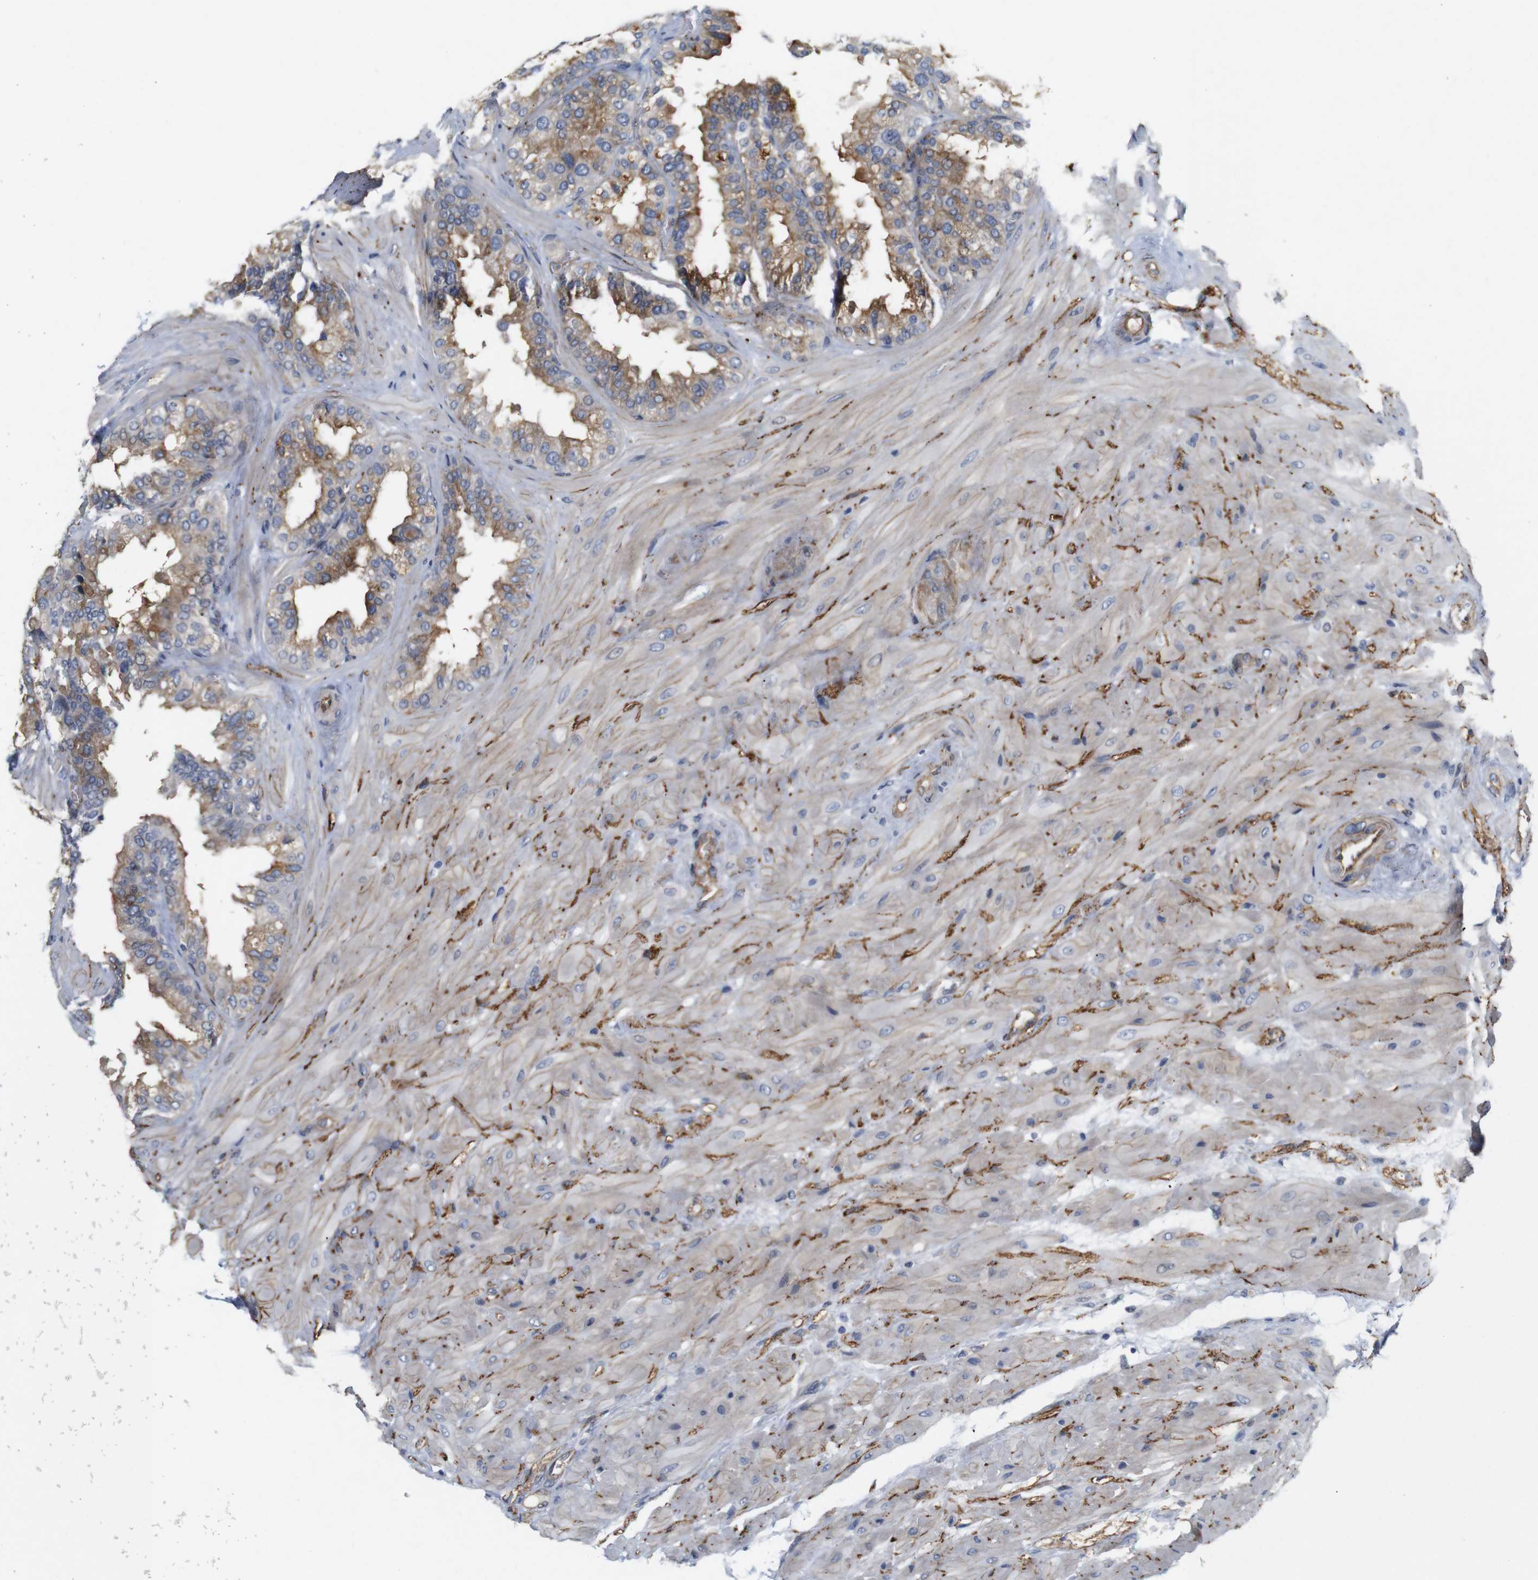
{"staining": {"intensity": "moderate", "quantity": ">75%", "location": "cytoplasmic/membranous"}, "tissue": "seminal vesicle", "cell_type": "Glandular cells", "image_type": "normal", "snomed": [{"axis": "morphology", "description": "Normal tissue, NOS"}, {"axis": "topography", "description": "Prostate"}, {"axis": "topography", "description": "Seminal veicle"}], "caption": "Unremarkable seminal vesicle demonstrates moderate cytoplasmic/membranous staining in about >75% of glandular cells.", "gene": "CYB561", "patient": {"sex": "male", "age": 51}}